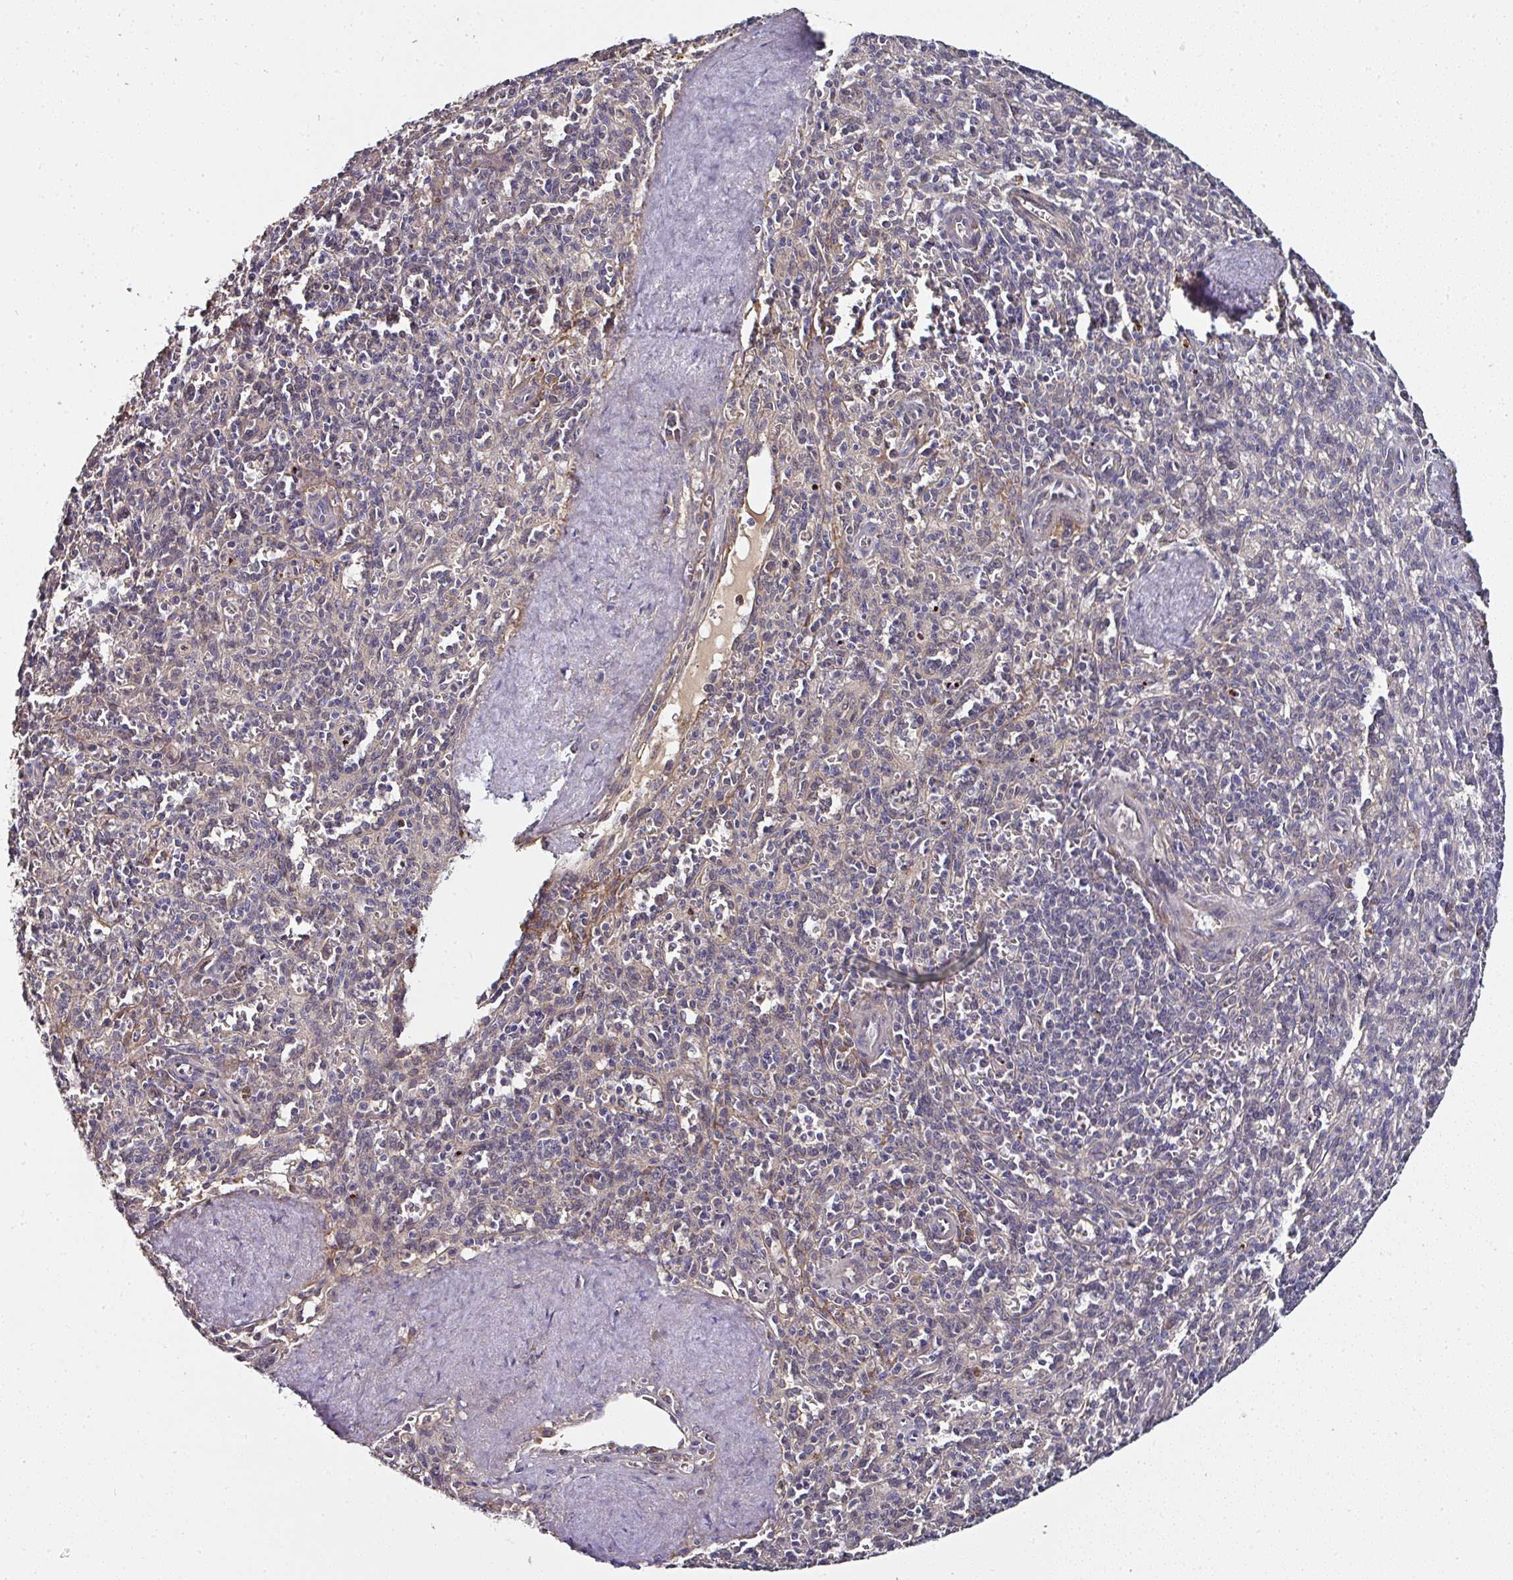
{"staining": {"intensity": "weak", "quantity": "<25%", "location": "cytoplasmic/membranous"}, "tissue": "spleen", "cell_type": "Cells in red pulp", "image_type": "normal", "snomed": [{"axis": "morphology", "description": "Normal tissue, NOS"}, {"axis": "topography", "description": "Spleen"}], "caption": "Immunohistochemical staining of unremarkable spleen exhibits no significant positivity in cells in red pulp.", "gene": "CTDSP2", "patient": {"sex": "female", "age": 70}}